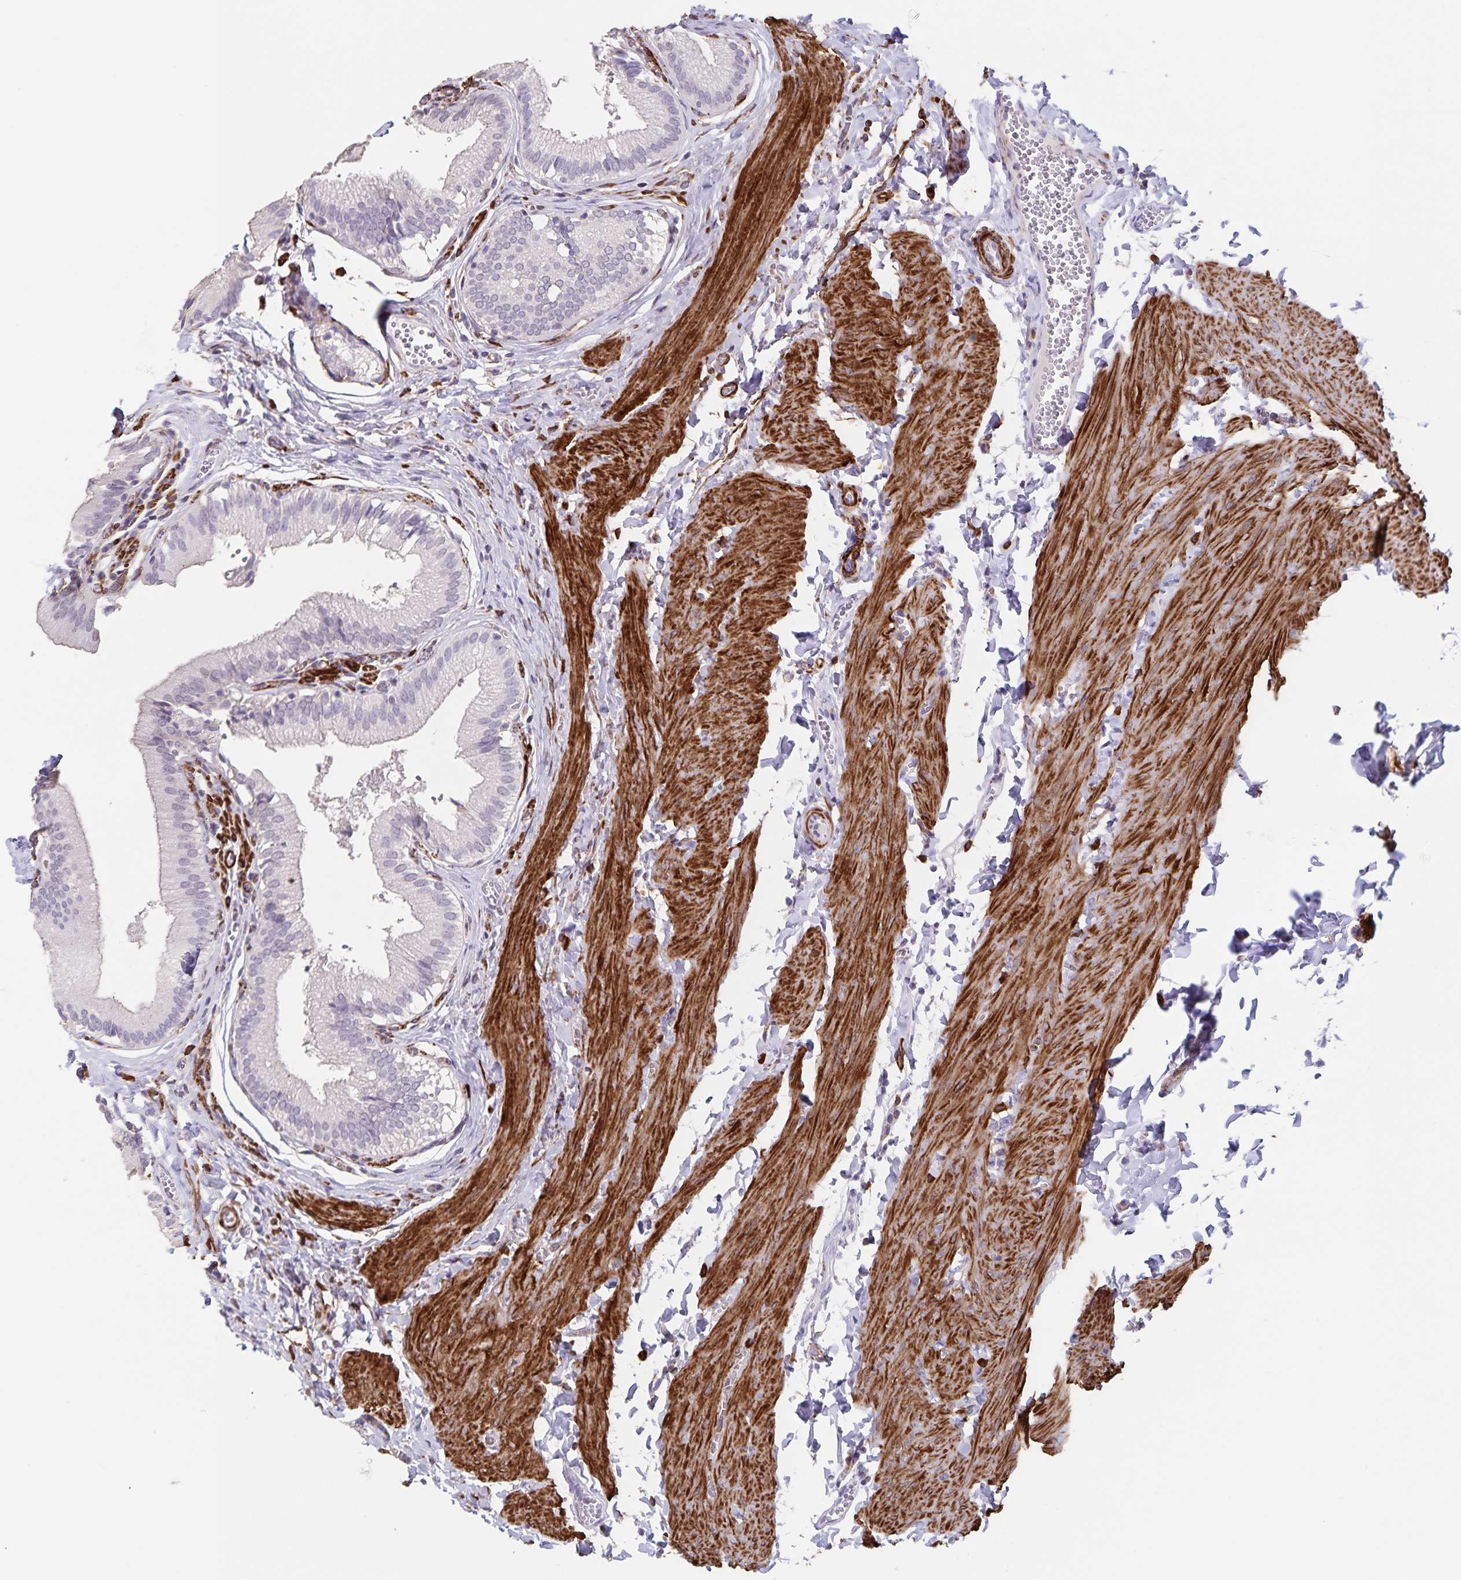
{"staining": {"intensity": "negative", "quantity": "none", "location": "none"}, "tissue": "gallbladder", "cell_type": "Glandular cells", "image_type": "normal", "snomed": [{"axis": "morphology", "description": "Normal tissue, NOS"}, {"axis": "topography", "description": "Gallbladder"}, {"axis": "topography", "description": "Peripheral nerve tissue"}], "caption": "The image demonstrates no staining of glandular cells in benign gallbladder. The staining was performed using DAB to visualize the protein expression in brown, while the nuclei were stained in blue with hematoxylin (Magnification: 20x).", "gene": "SYNM", "patient": {"sex": "male", "age": 17}}